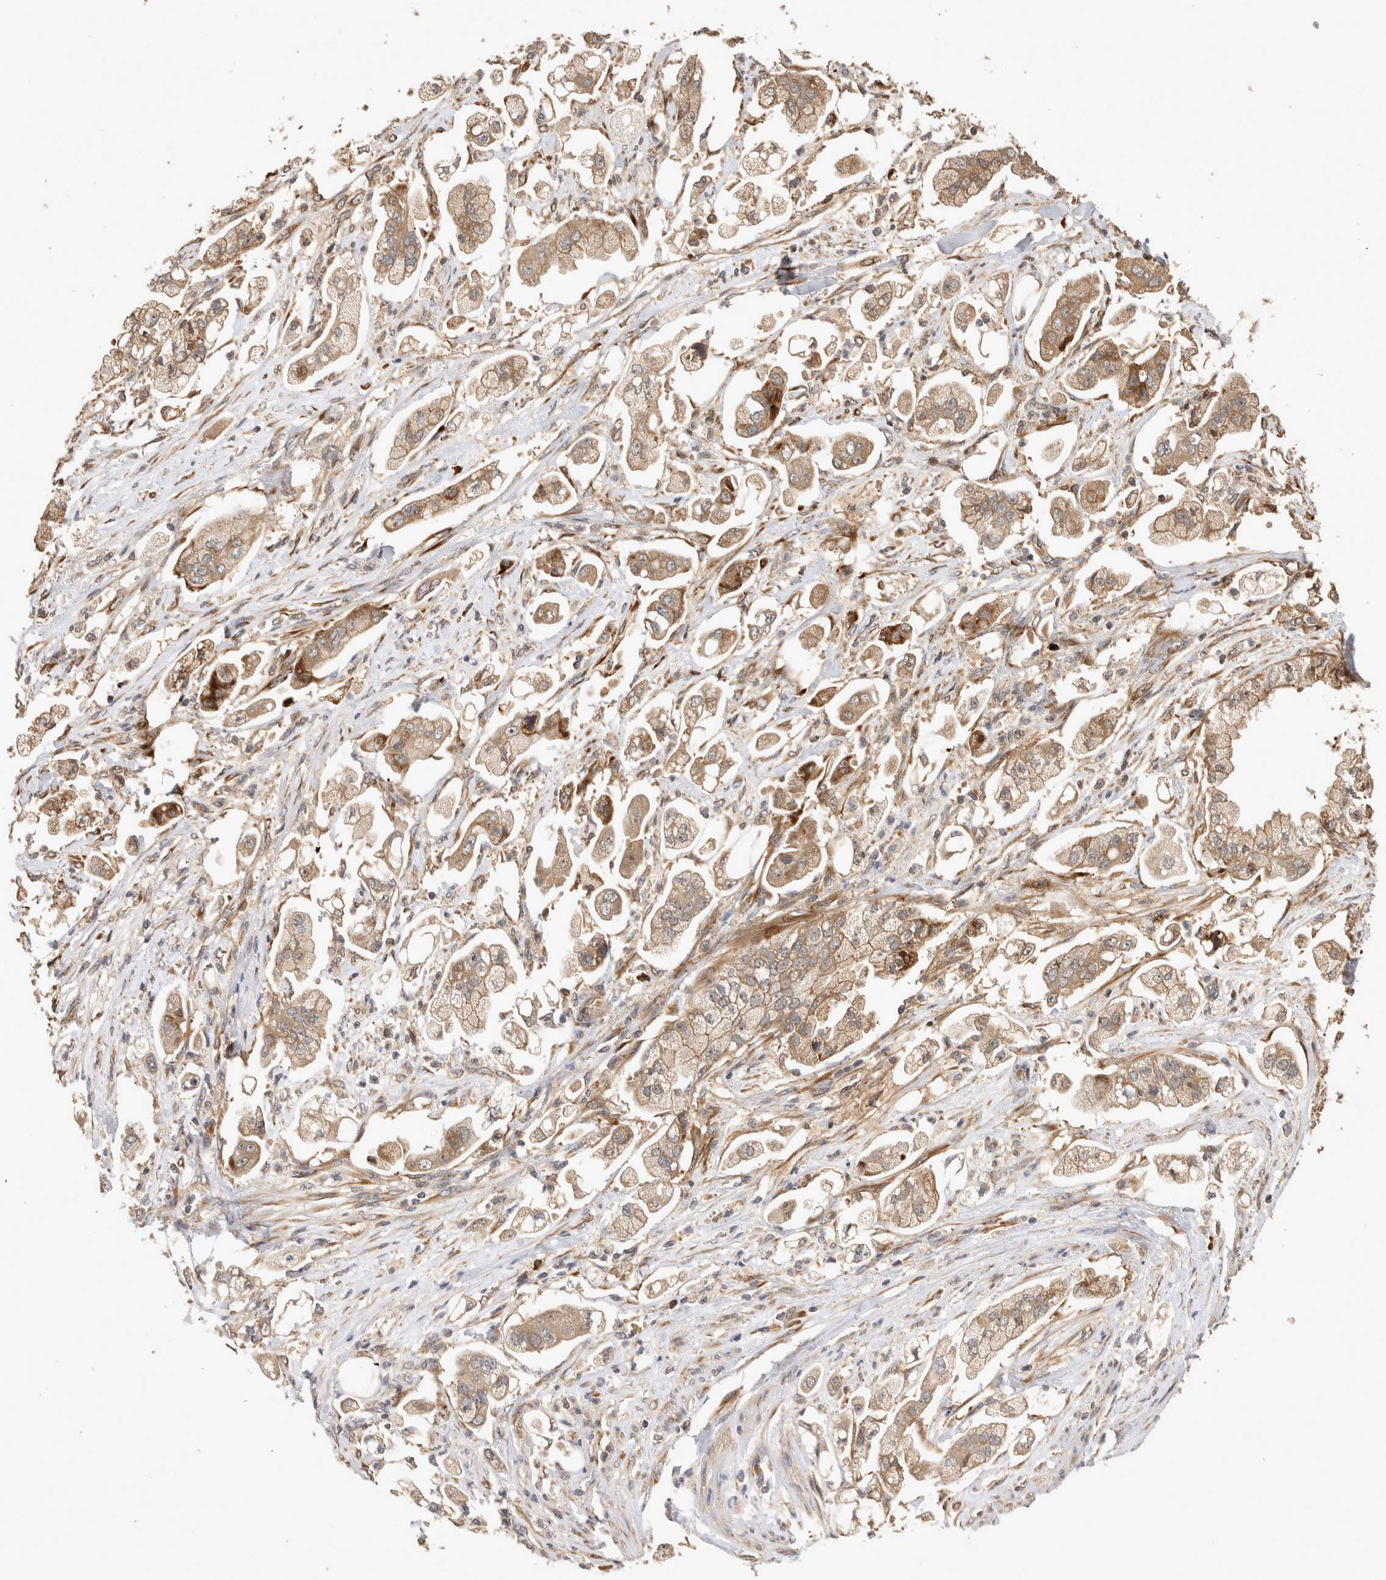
{"staining": {"intensity": "moderate", "quantity": ">75%", "location": "cytoplasmic/membranous"}, "tissue": "stomach cancer", "cell_type": "Tumor cells", "image_type": "cancer", "snomed": [{"axis": "morphology", "description": "Adenocarcinoma, NOS"}, {"axis": "topography", "description": "Stomach"}], "caption": "High-magnification brightfield microscopy of stomach adenocarcinoma stained with DAB (brown) and counterstained with hematoxylin (blue). tumor cells exhibit moderate cytoplasmic/membranous expression is appreciated in approximately>75% of cells. (DAB = brown stain, brightfield microscopy at high magnification).", "gene": "PCDHB15", "patient": {"sex": "male", "age": 62}}